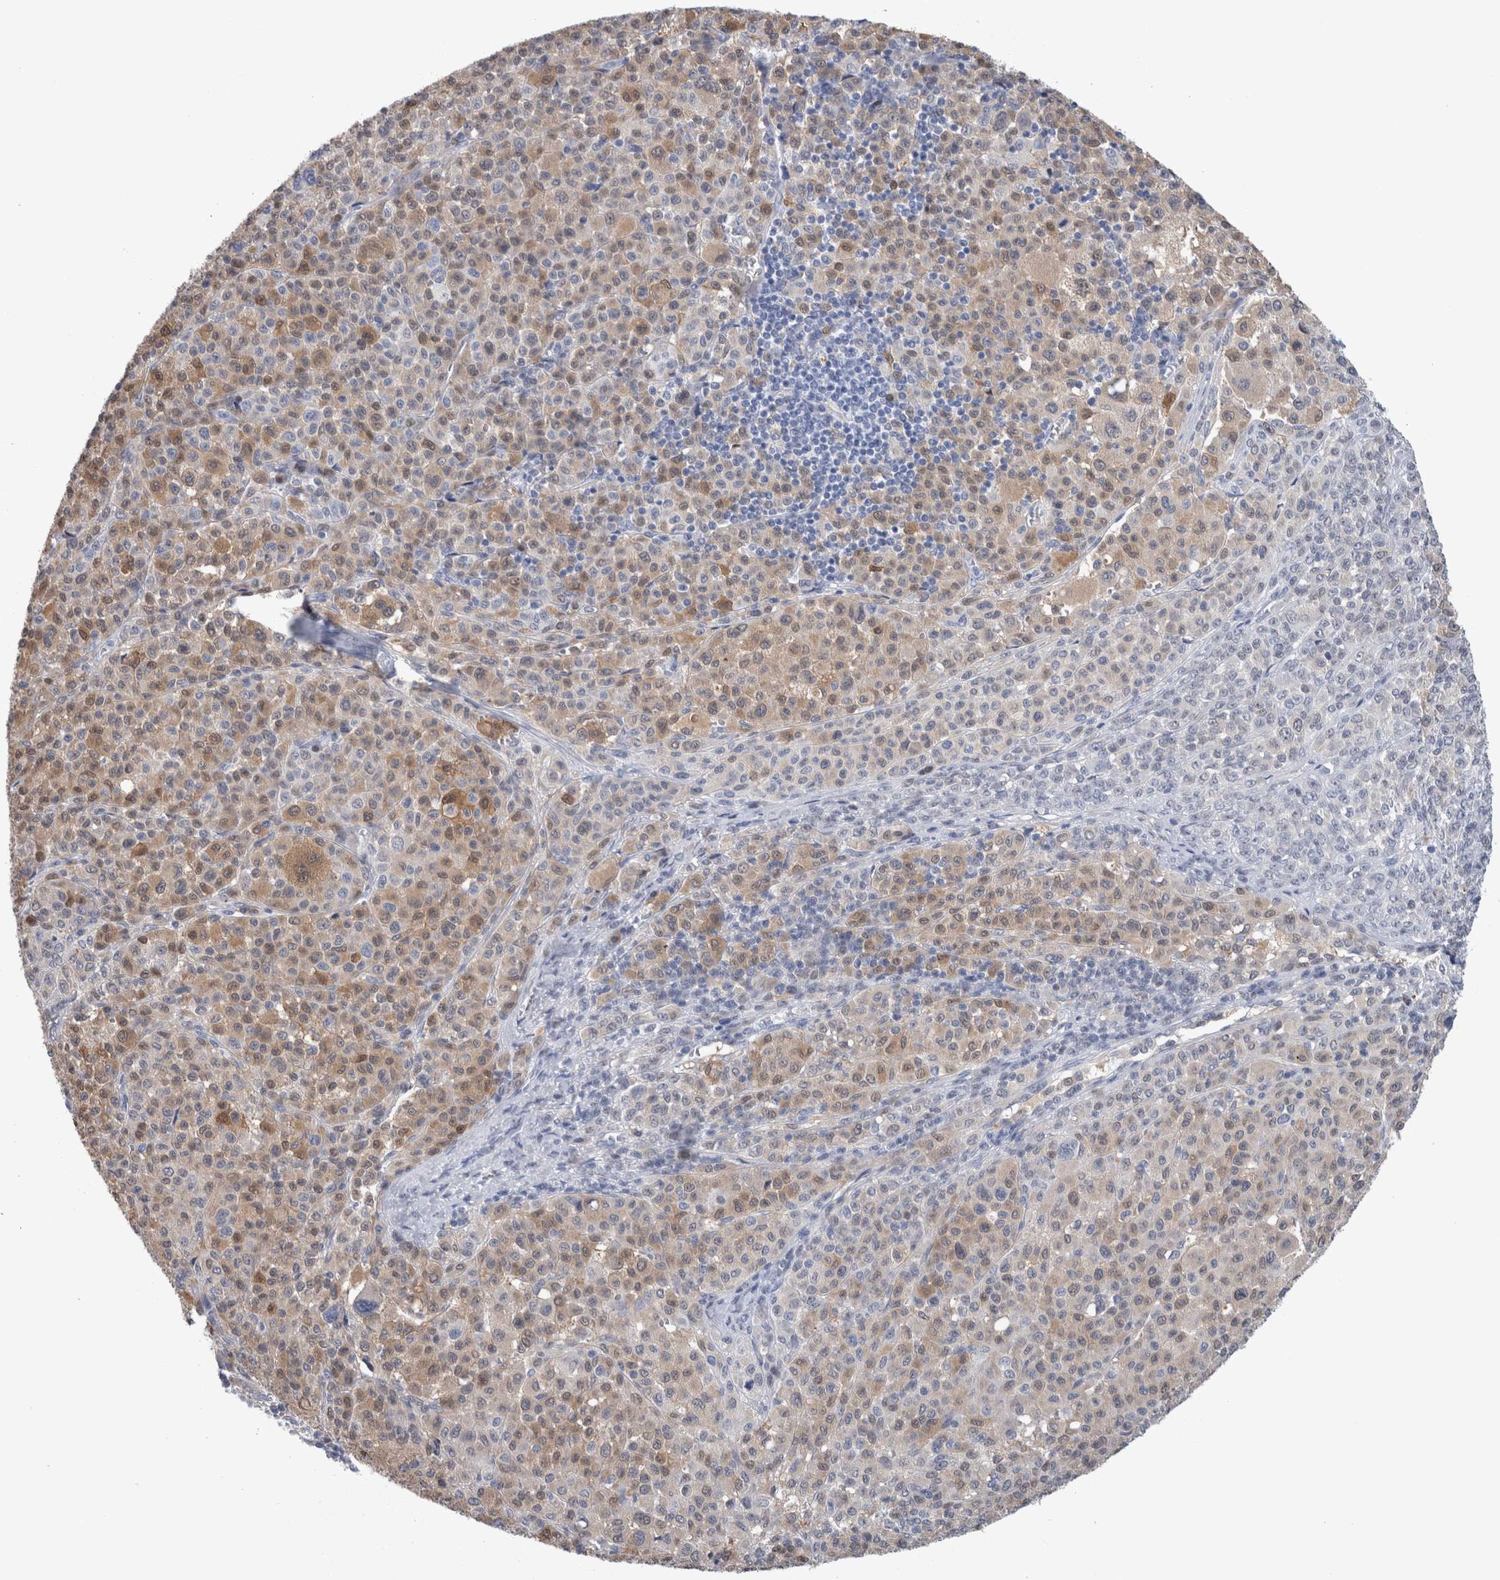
{"staining": {"intensity": "weak", "quantity": ">75%", "location": "cytoplasmic/membranous"}, "tissue": "melanoma", "cell_type": "Tumor cells", "image_type": "cancer", "snomed": [{"axis": "morphology", "description": "Malignant melanoma, Metastatic site"}, {"axis": "topography", "description": "Skin"}], "caption": "Immunohistochemical staining of human melanoma demonstrates low levels of weak cytoplasmic/membranous expression in about >75% of tumor cells. The staining was performed using DAB, with brown indicating positive protein expression. Nuclei are stained blue with hematoxylin.", "gene": "CA8", "patient": {"sex": "female", "age": 74}}